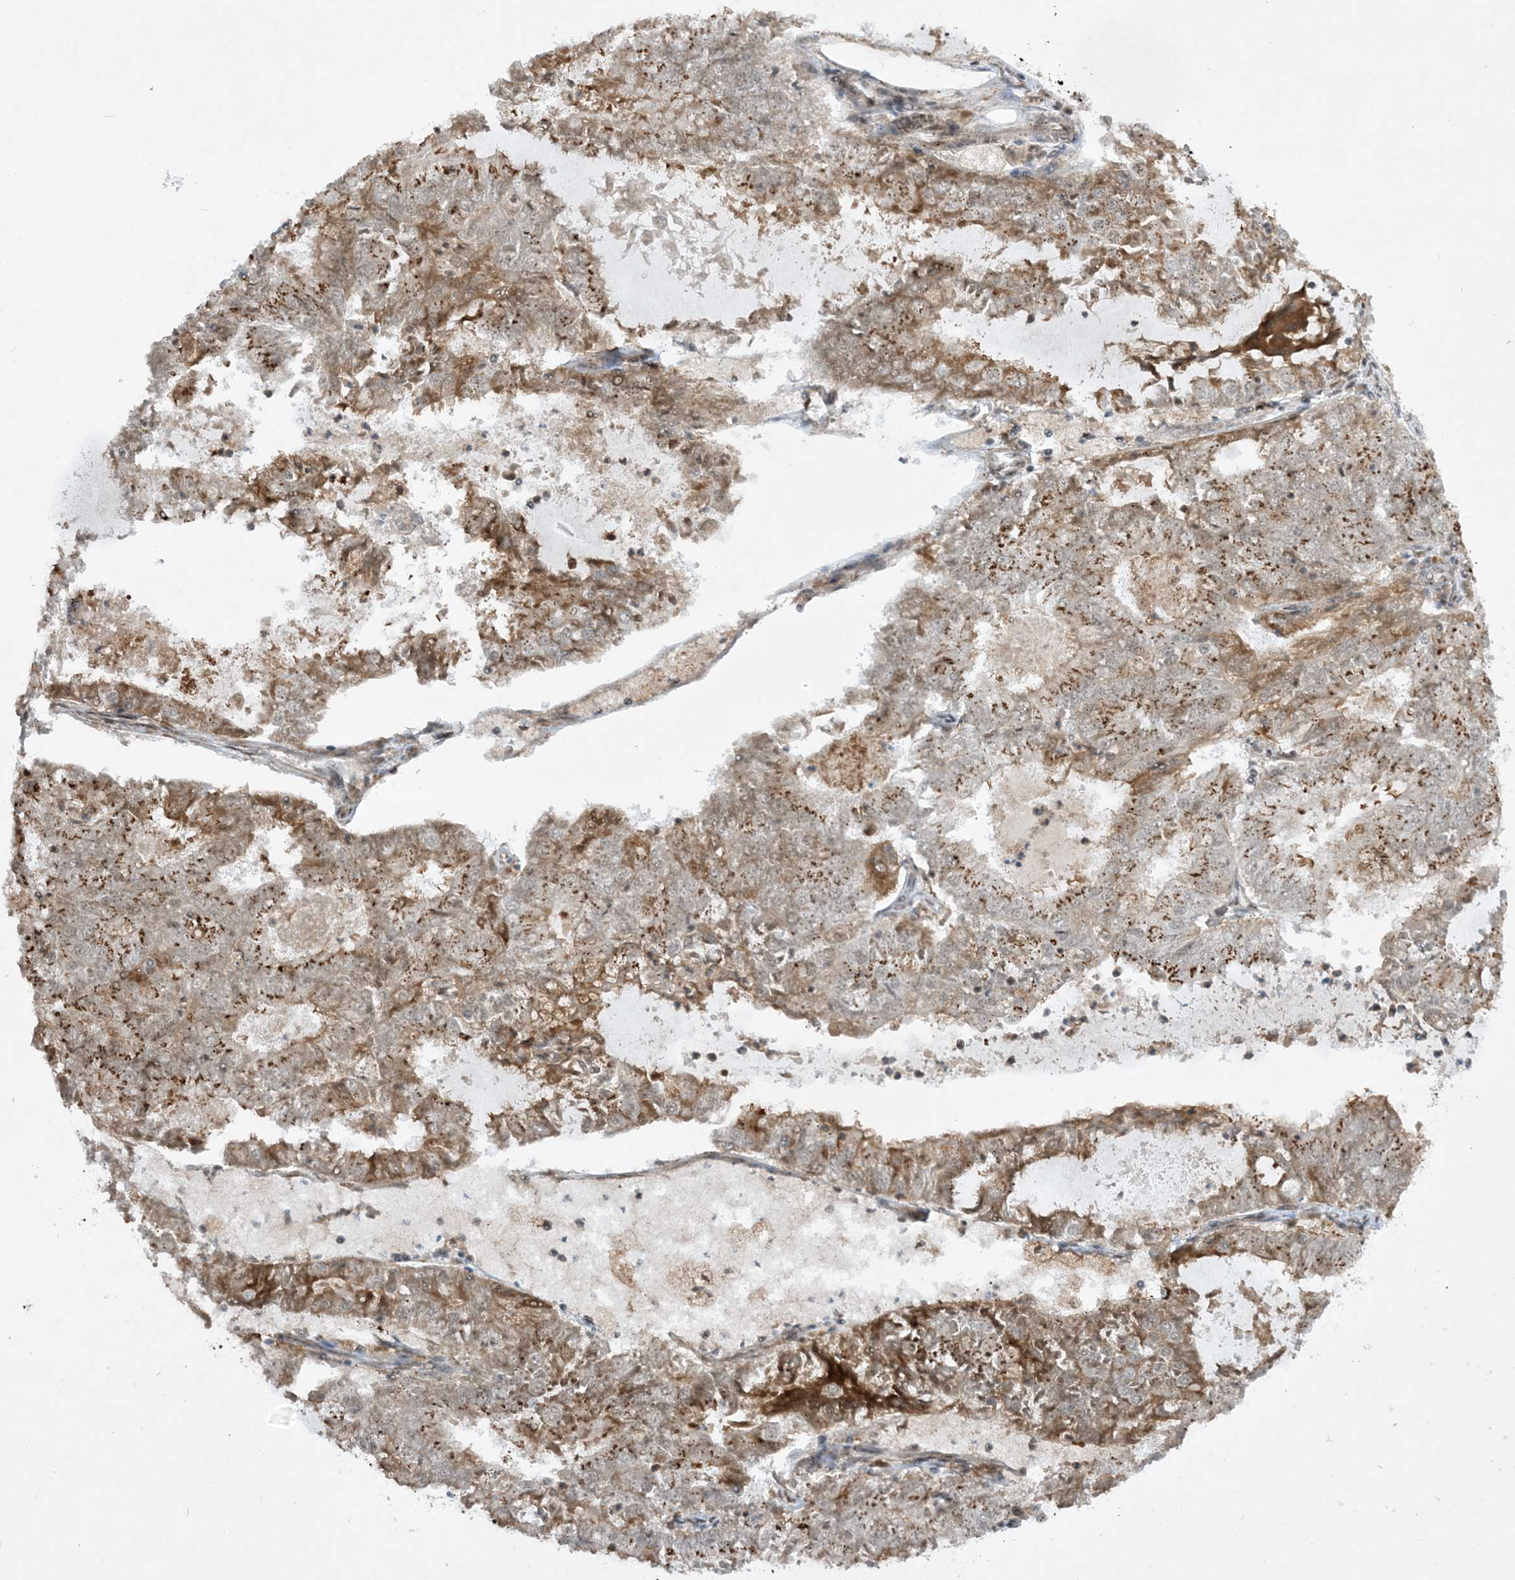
{"staining": {"intensity": "moderate", "quantity": "<25%", "location": "cytoplasmic/membranous"}, "tissue": "endometrial cancer", "cell_type": "Tumor cells", "image_type": "cancer", "snomed": [{"axis": "morphology", "description": "Adenocarcinoma, NOS"}, {"axis": "topography", "description": "Endometrium"}], "caption": "The photomicrograph displays a brown stain indicating the presence of a protein in the cytoplasmic/membranous of tumor cells in endometrial adenocarcinoma.", "gene": "CERT1", "patient": {"sex": "female", "age": 57}}